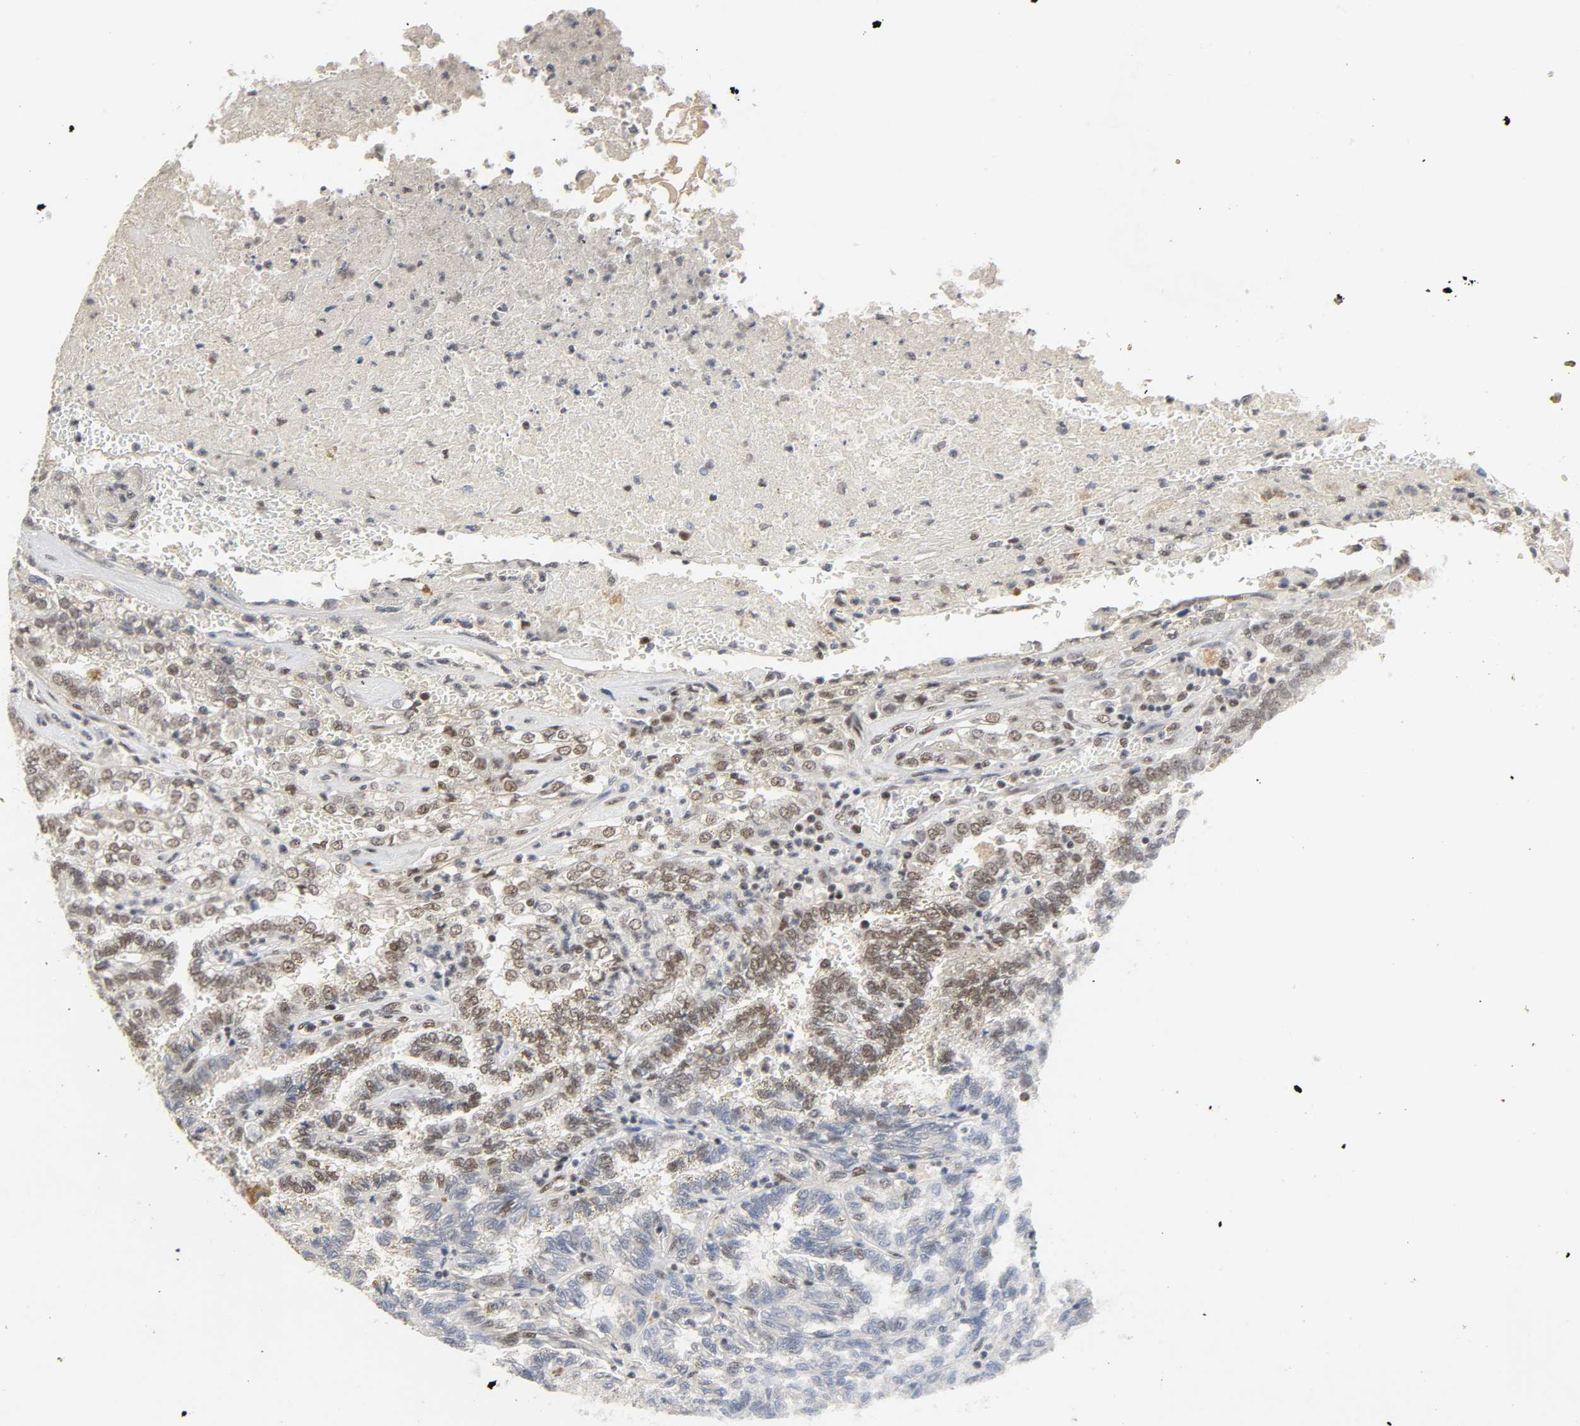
{"staining": {"intensity": "moderate", "quantity": "25%-75%", "location": "nuclear"}, "tissue": "renal cancer", "cell_type": "Tumor cells", "image_type": "cancer", "snomed": [{"axis": "morphology", "description": "Inflammation, NOS"}, {"axis": "morphology", "description": "Adenocarcinoma, NOS"}, {"axis": "topography", "description": "Kidney"}], "caption": "Moderate nuclear protein staining is seen in approximately 25%-75% of tumor cells in renal adenocarcinoma. (Stains: DAB in brown, nuclei in blue, Microscopy: brightfield microscopy at high magnification).", "gene": "NCOA6", "patient": {"sex": "male", "age": 68}}